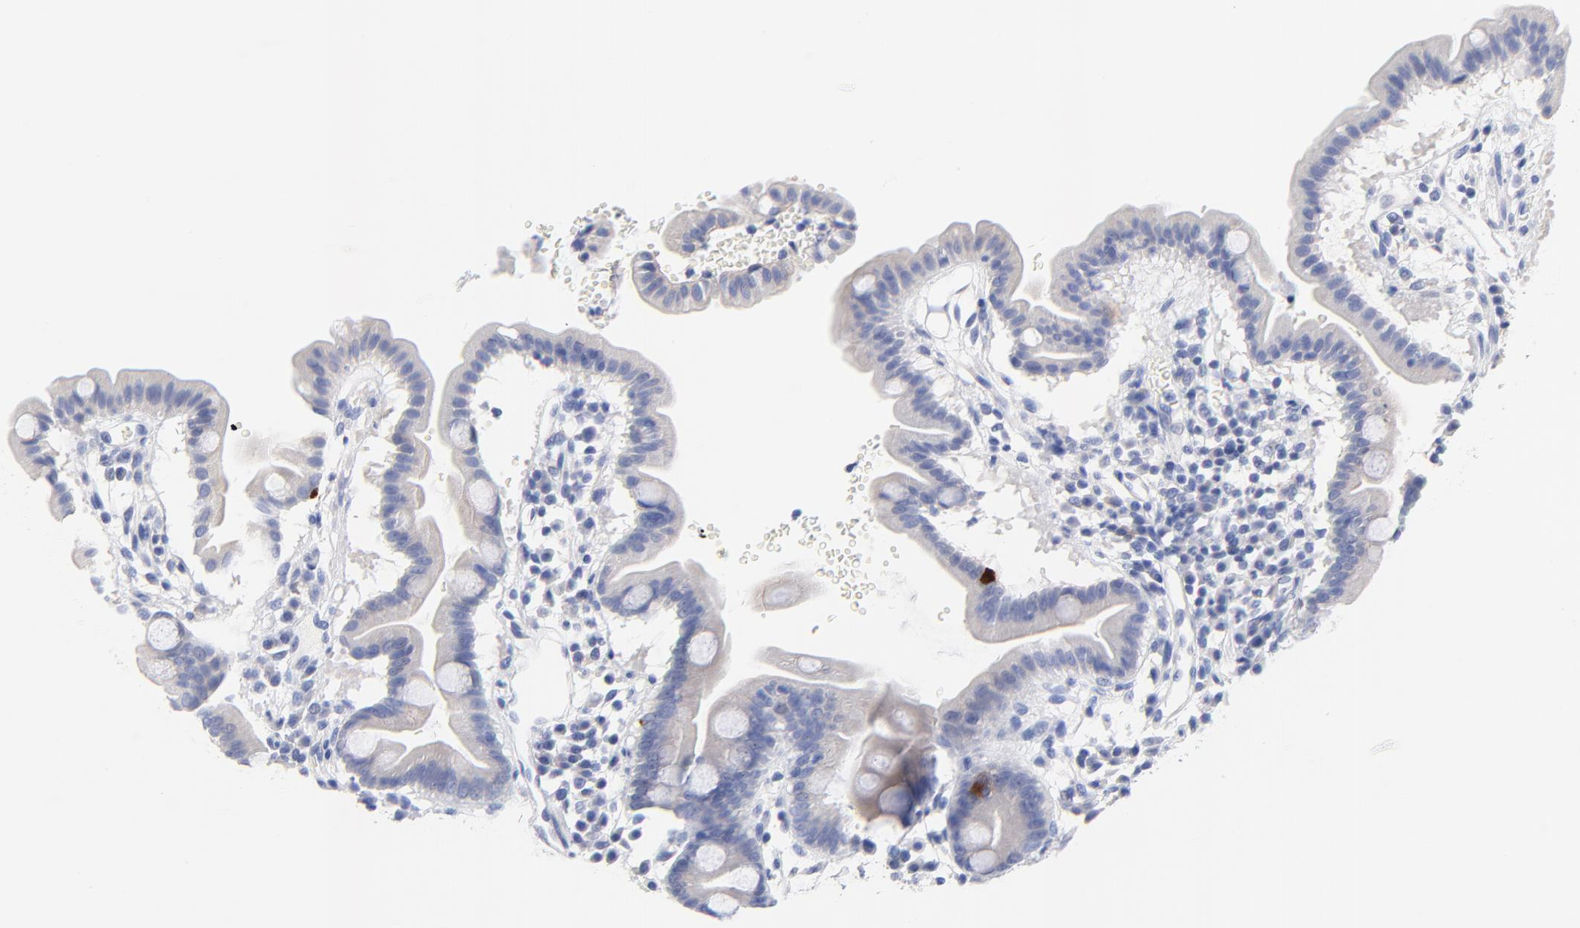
{"staining": {"intensity": "strong", "quantity": "<25%", "location": "cytoplasmic/membranous"}, "tissue": "duodenum", "cell_type": "Glandular cells", "image_type": "normal", "snomed": [{"axis": "morphology", "description": "Normal tissue, NOS"}, {"axis": "topography", "description": "Duodenum"}], "caption": "Immunohistochemical staining of benign human duodenum shows strong cytoplasmic/membranous protein expression in about <25% of glandular cells. (DAB IHC with brightfield microscopy, high magnification).", "gene": "FBXO10", "patient": {"sex": "male", "age": 50}}